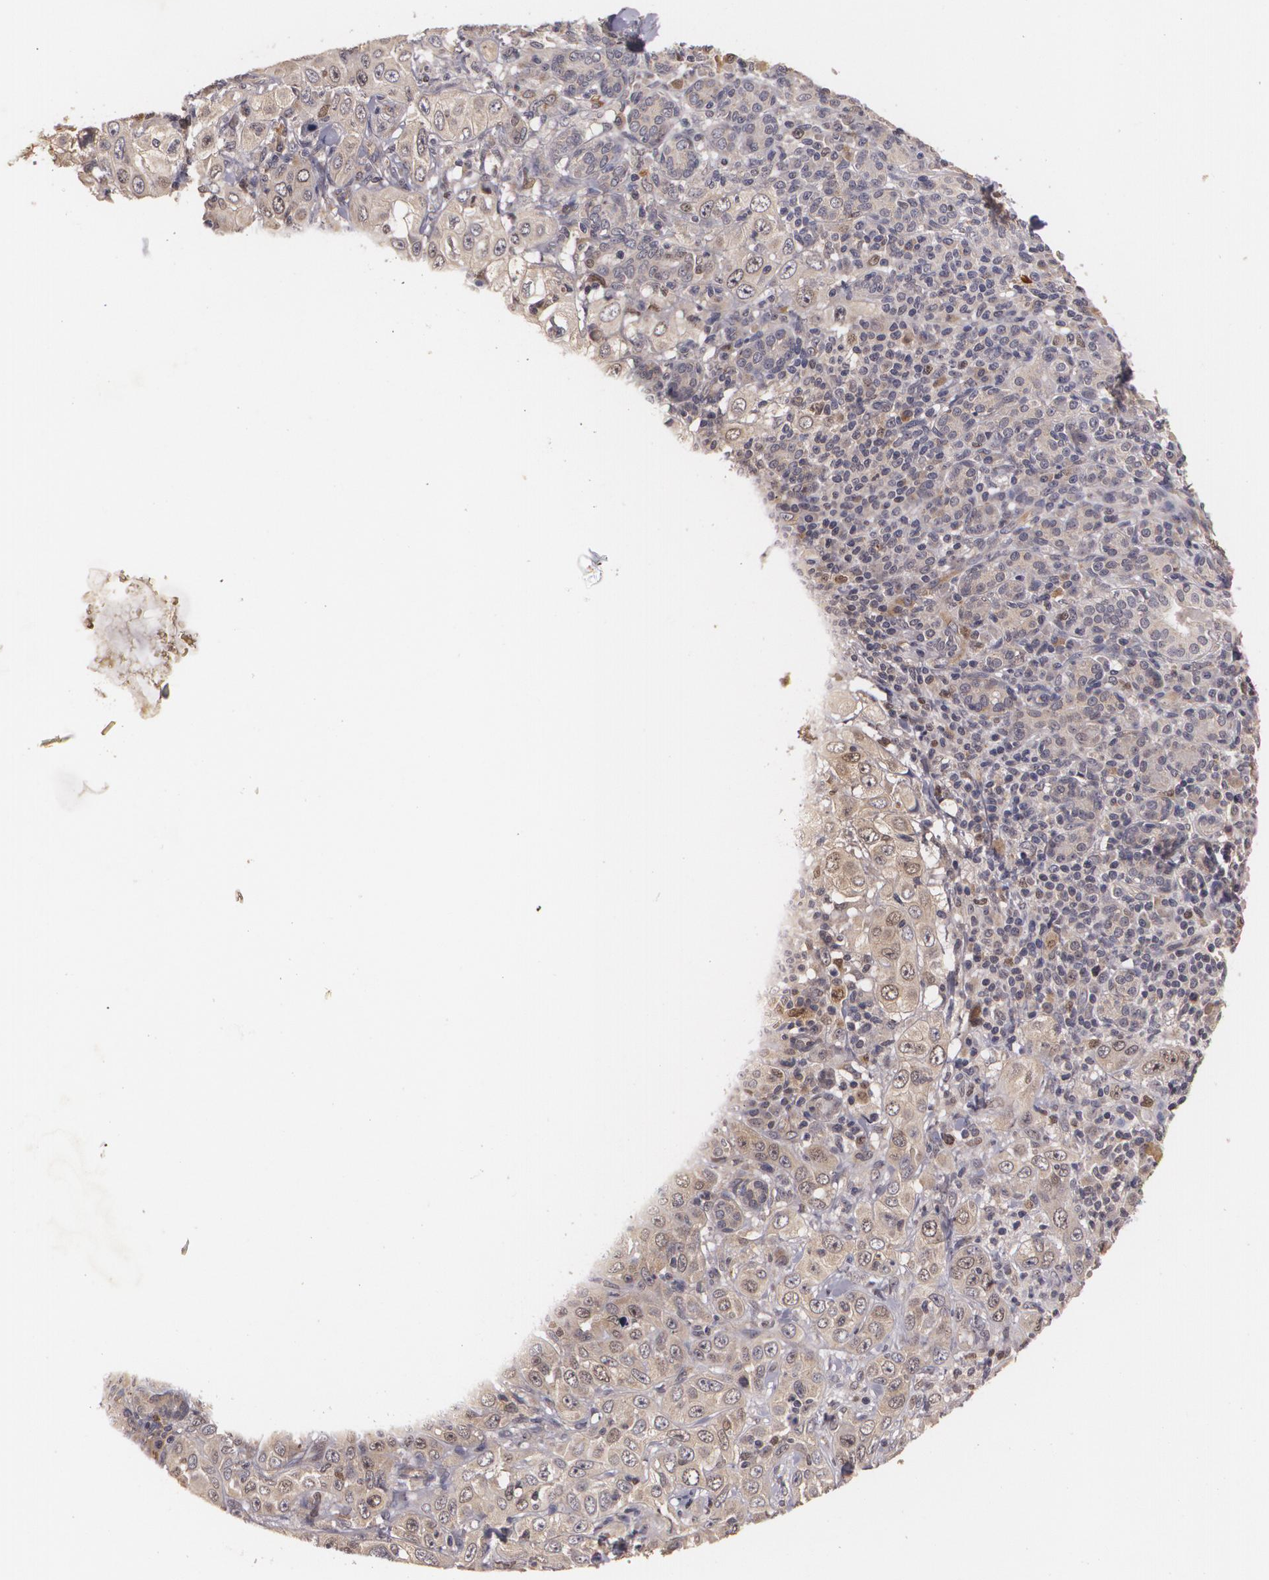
{"staining": {"intensity": "weak", "quantity": "25%-75%", "location": "cytoplasmic/membranous,nuclear"}, "tissue": "skin cancer", "cell_type": "Tumor cells", "image_type": "cancer", "snomed": [{"axis": "morphology", "description": "Squamous cell carcinoma, NOS"}, {"axis": "topography", "description": "Skin"}], "caption": "Tumor cells display low levels of weak cytoplasmic/membranous and nuclear staining in approximately 25%-75% of cells in skin squamous cell carcinoma.", "gene": "BRCA1", "patient": {"sex": "male", "age": 84}}